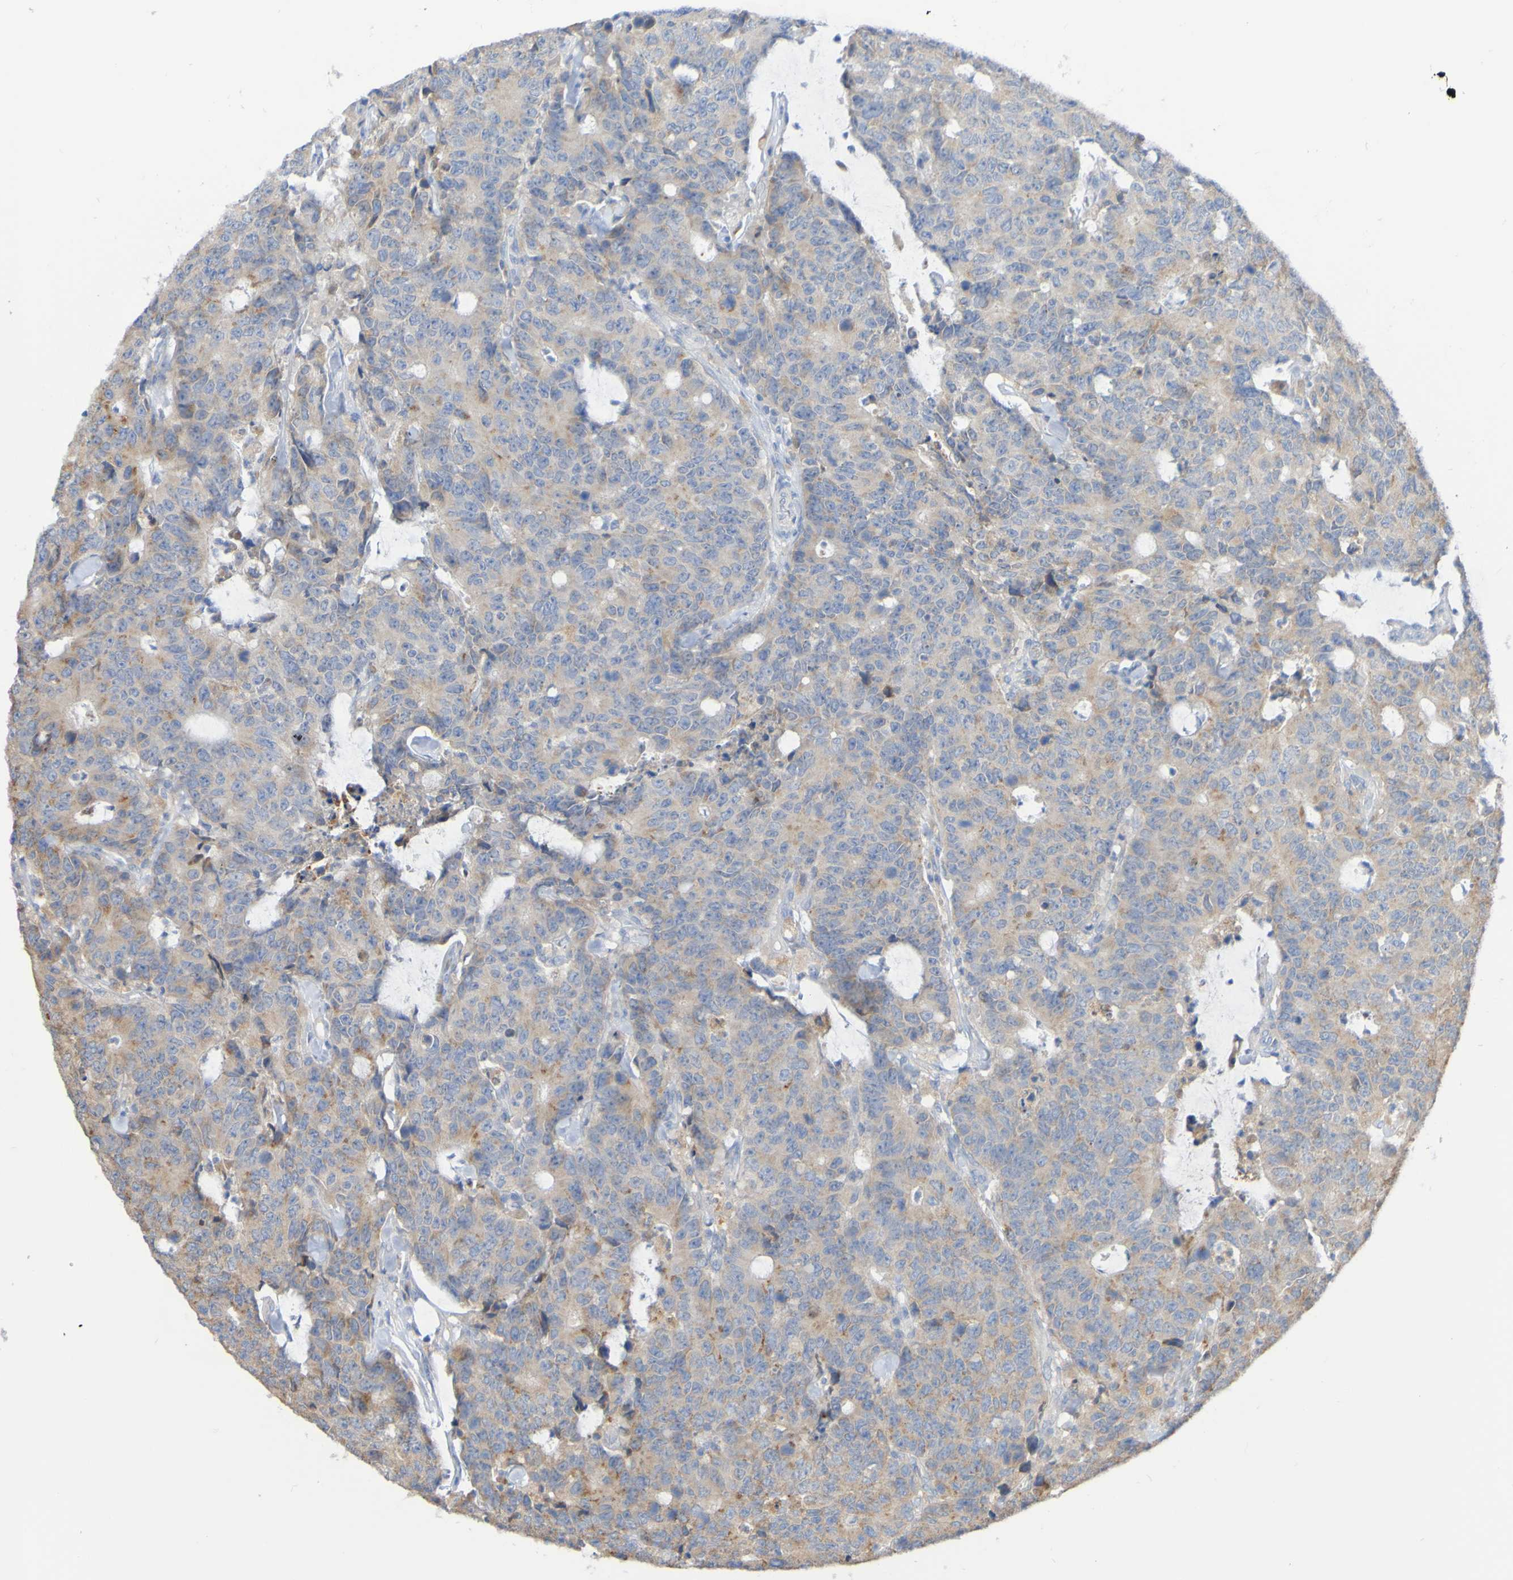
{"staining": {"intensity": "moderate", "quantity": "<25%", "location": "cytoplasmic/membranous"}, "tissue": "colorectal cancer", "cell_type": "Tumor cells", "image_type": "cancer", "snomed": [{"axis": "morphology", "description": "Adenocarcinoma, NOS"}, {"axis": "topography", "description": "Colon"}], "caption": "Tumor cells show low levels of moderate cytoplasmic/membranous expression in approximately <25% of cells in adenocarcinoma (colorectal).", "gene": "PHYH", "patient": {"sex": "female", "age": 86}}